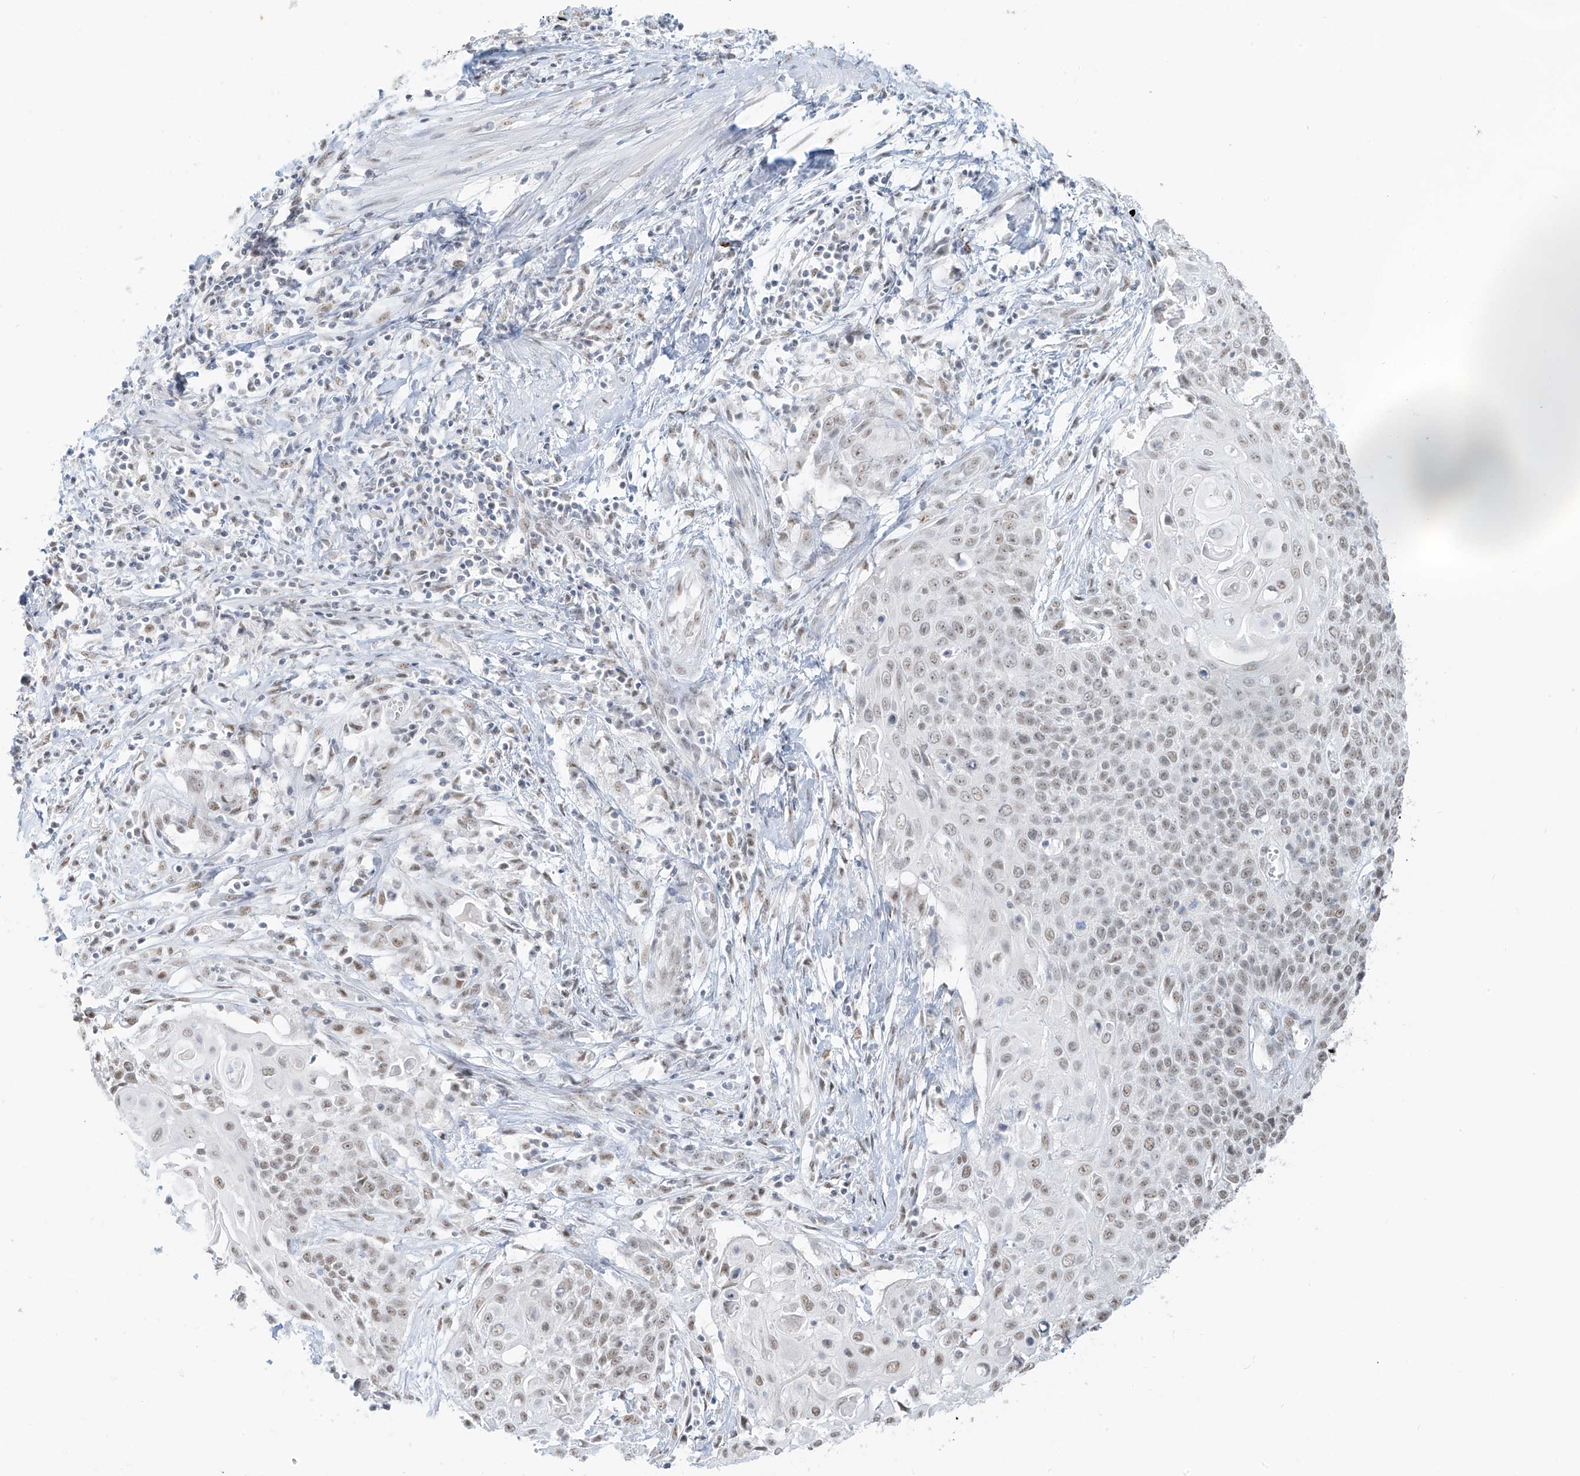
{"staining": {"intensity": "weak", "quantity": ">75%", "location": "nuclear"}, "tissue": "cervical cancer", "cell_type": "Tumor cells", "image_type": "cancer", "snomed": [{"axis": "morphology", "description": "Squamous cell carcinoma, NOS"}, {"axis": "topography", "description": "Cervix"}], "caption": "Immunohistochemistry (IHC) micrograph of squamous cell carcinoma (cervical) stained for a protein (brown), which demonstrates low levels of weak nuclear staining in approximately >75% of tumor cells.", "gene": "PGC", "patient": {"sex": "female", "age": 39}}